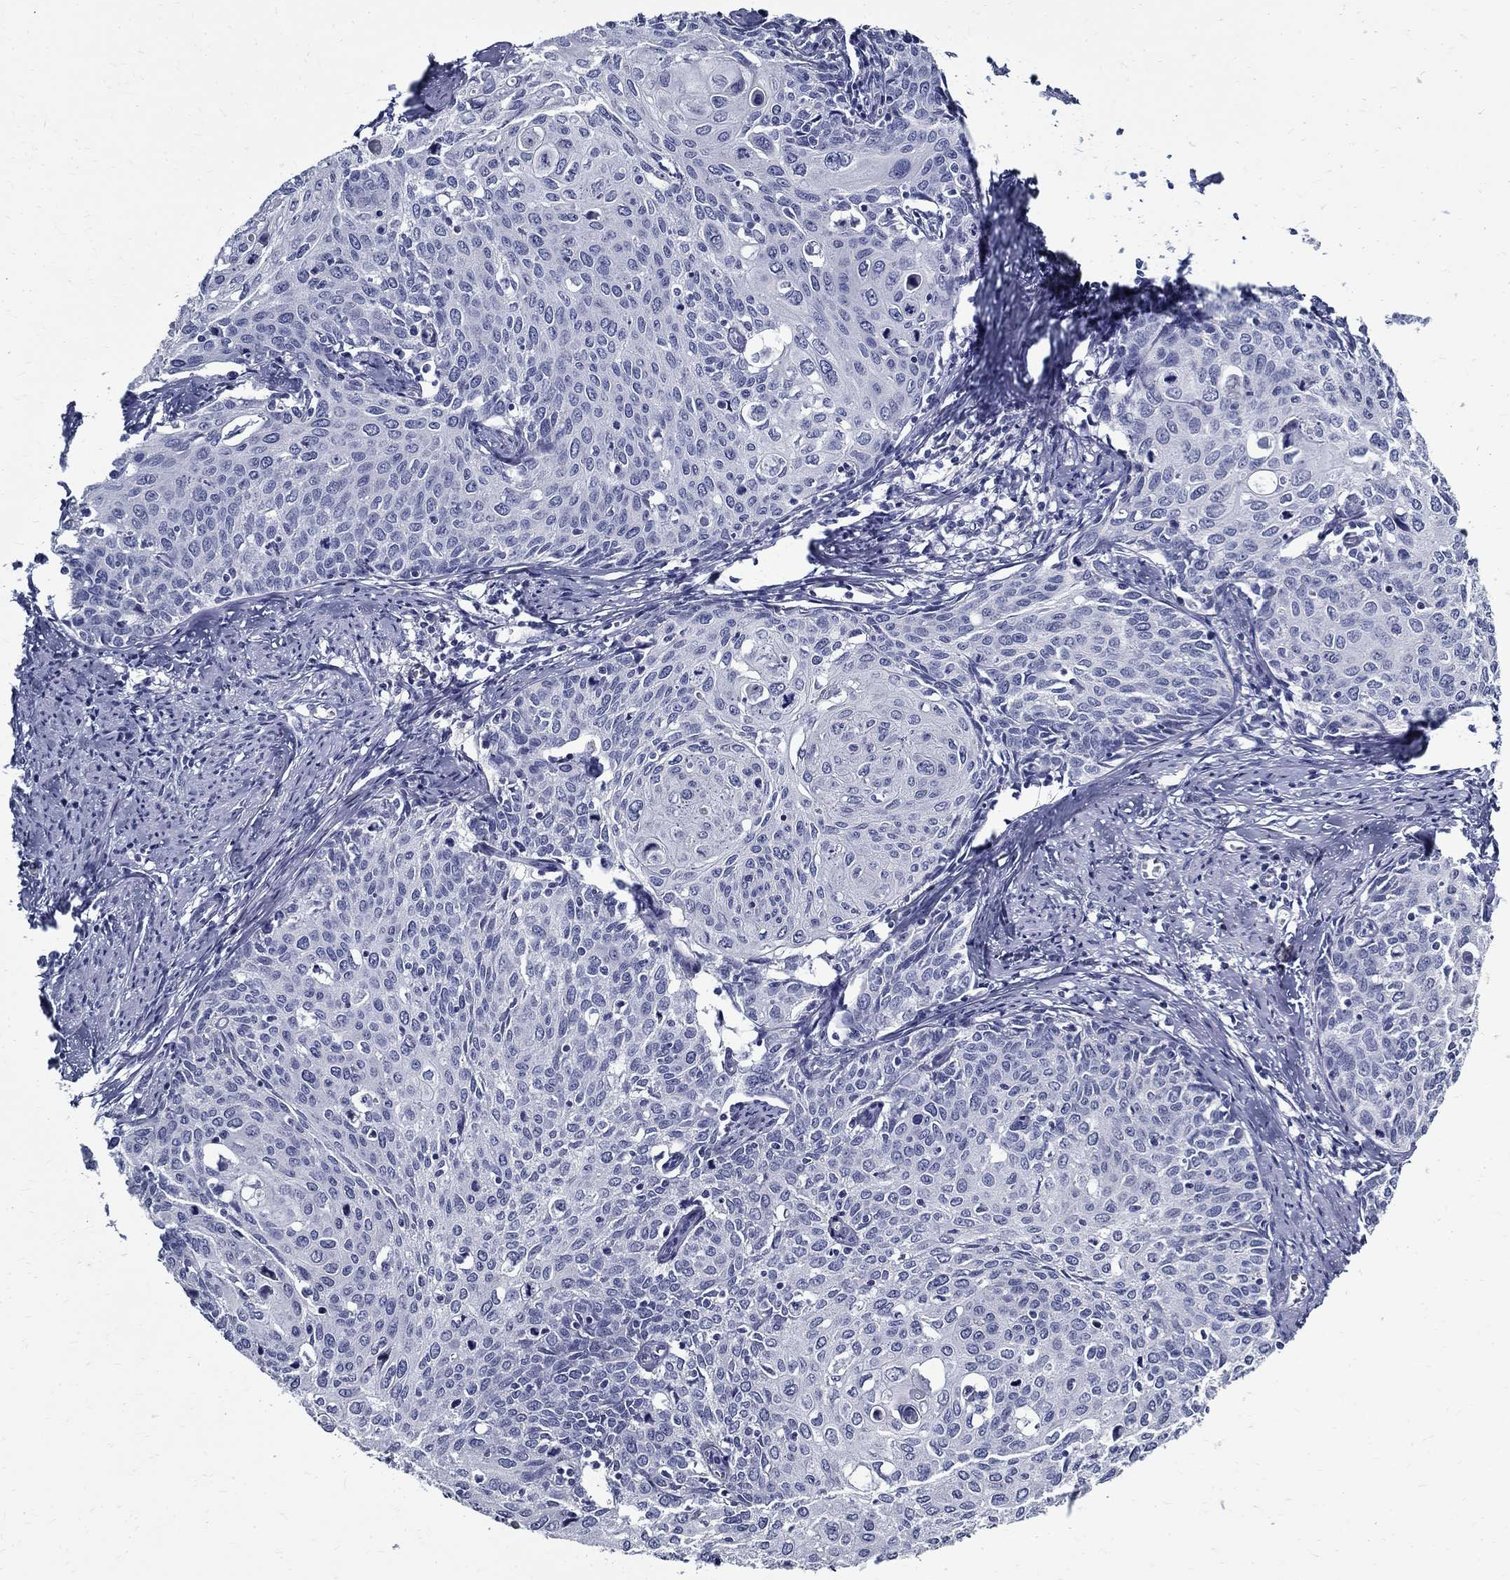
{"staining": {"intensity": "negative", "quantity": "none", "location": "none"}, "tissue": "cervical cancer", "cell_type": "Tumor cells", "image_type": "cancer", "snomed": [{"axis": "morphology", "description": "Squamous cell carcinoma, NOS"}, {"axis": "topography", "description": "Cervix"}], "caption": "Protein analysis of cervical cancer demonstrates no significant staining in tumor cells.", "gene": "TGM4", "patient": {"sex": "female", "age": 62}}